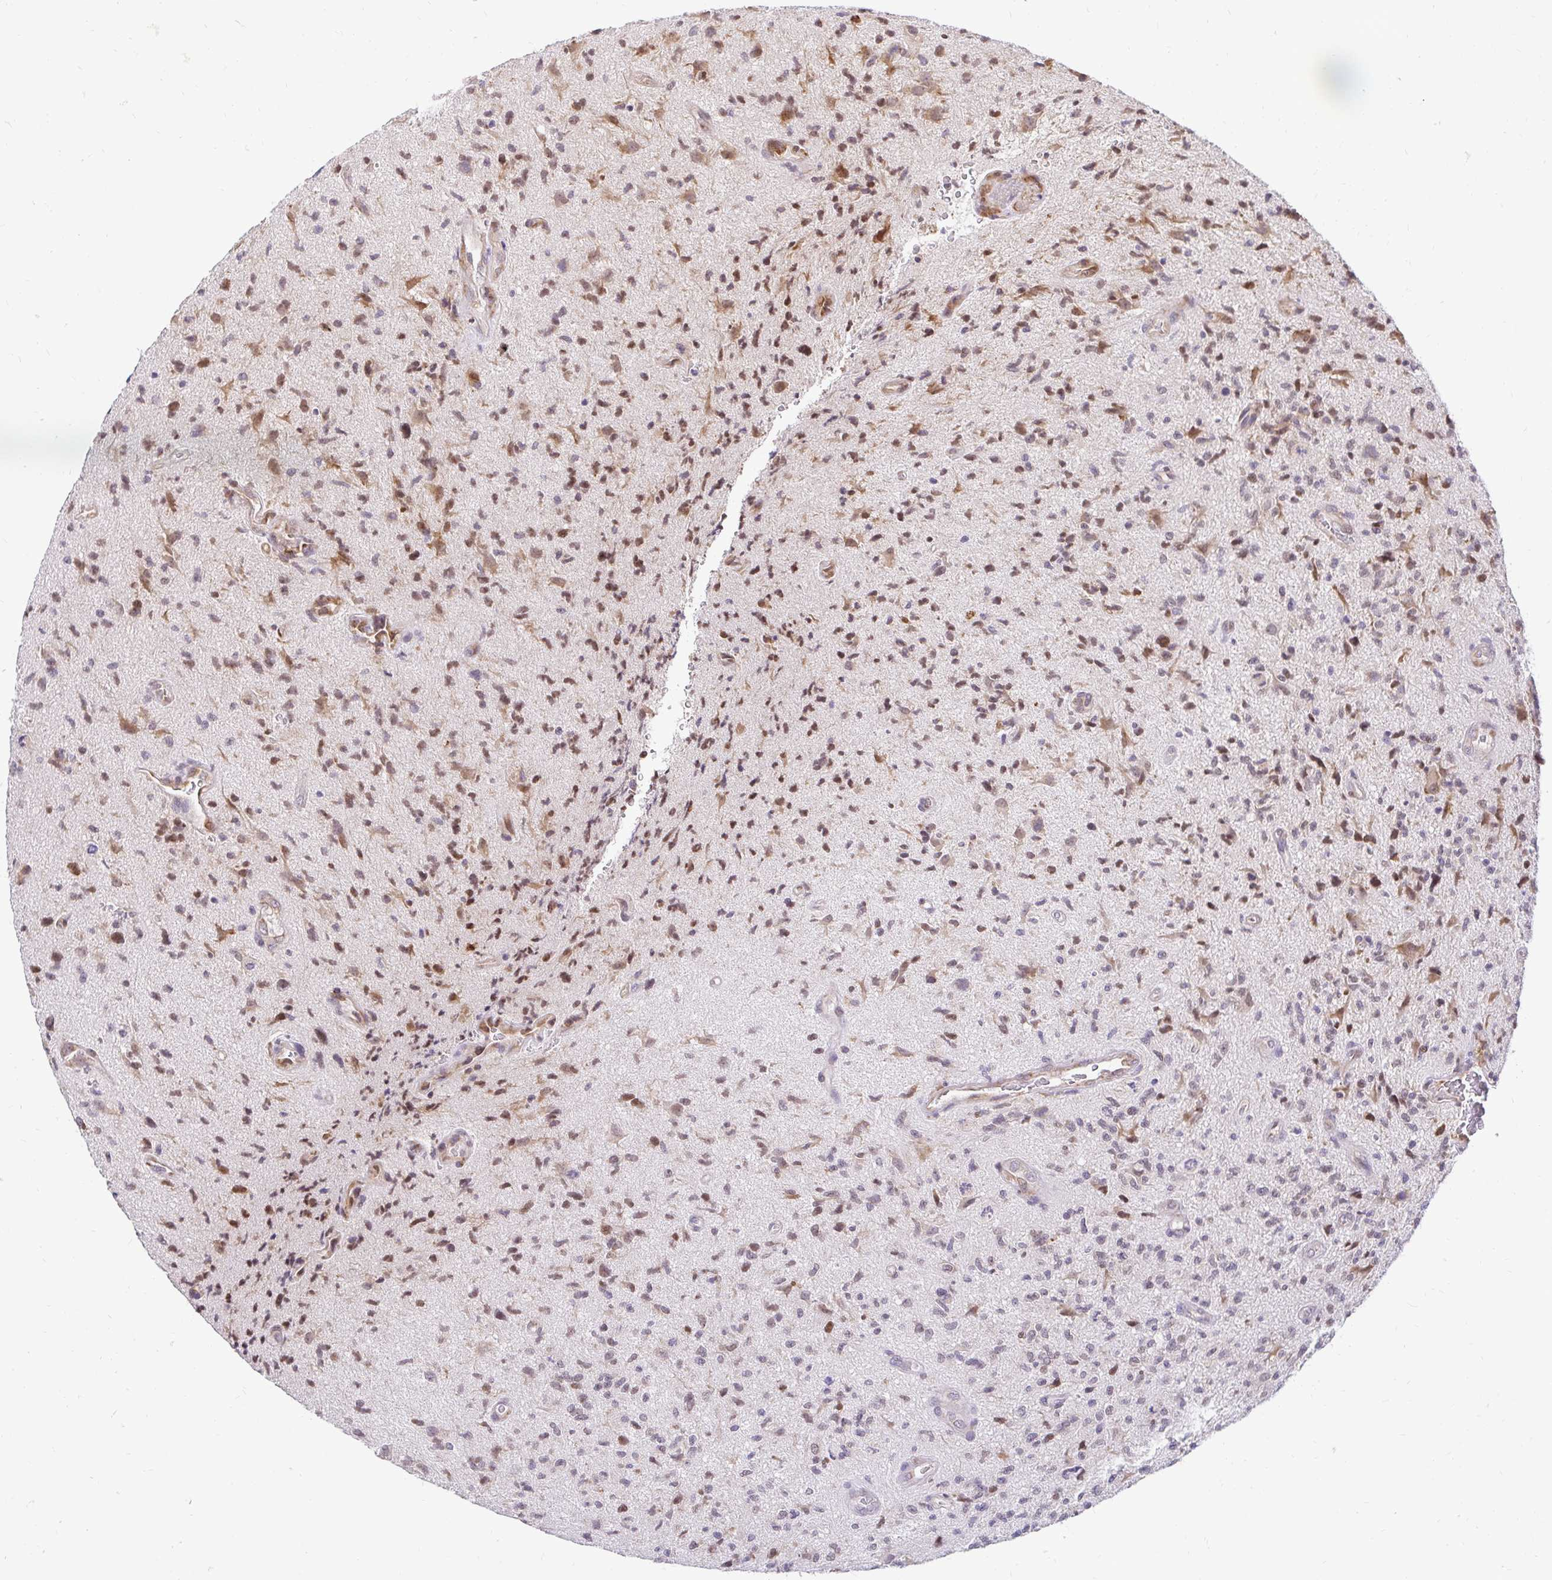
{"staining": {"intensity": "moderate", "quantity": ">75%", "location": "cytoplasmic/membranous,nuclear"}, "tissue": "glioma", "cell_type": "Tumor cells", "image_type": "cancer", "snomed": [{"axis": "morphology", "description": "Glioma, malignant, High grade"}, {"axis": "topography", "description": "Brain"}], "caption": "Moderate cytoplasmic/membranous and nuclear protein positivity is present in about >75% of tumor cells in malignant glioma (high-grade).", "gene": "NAALAD2", "patient": {"sex": "male", "age": 67}}